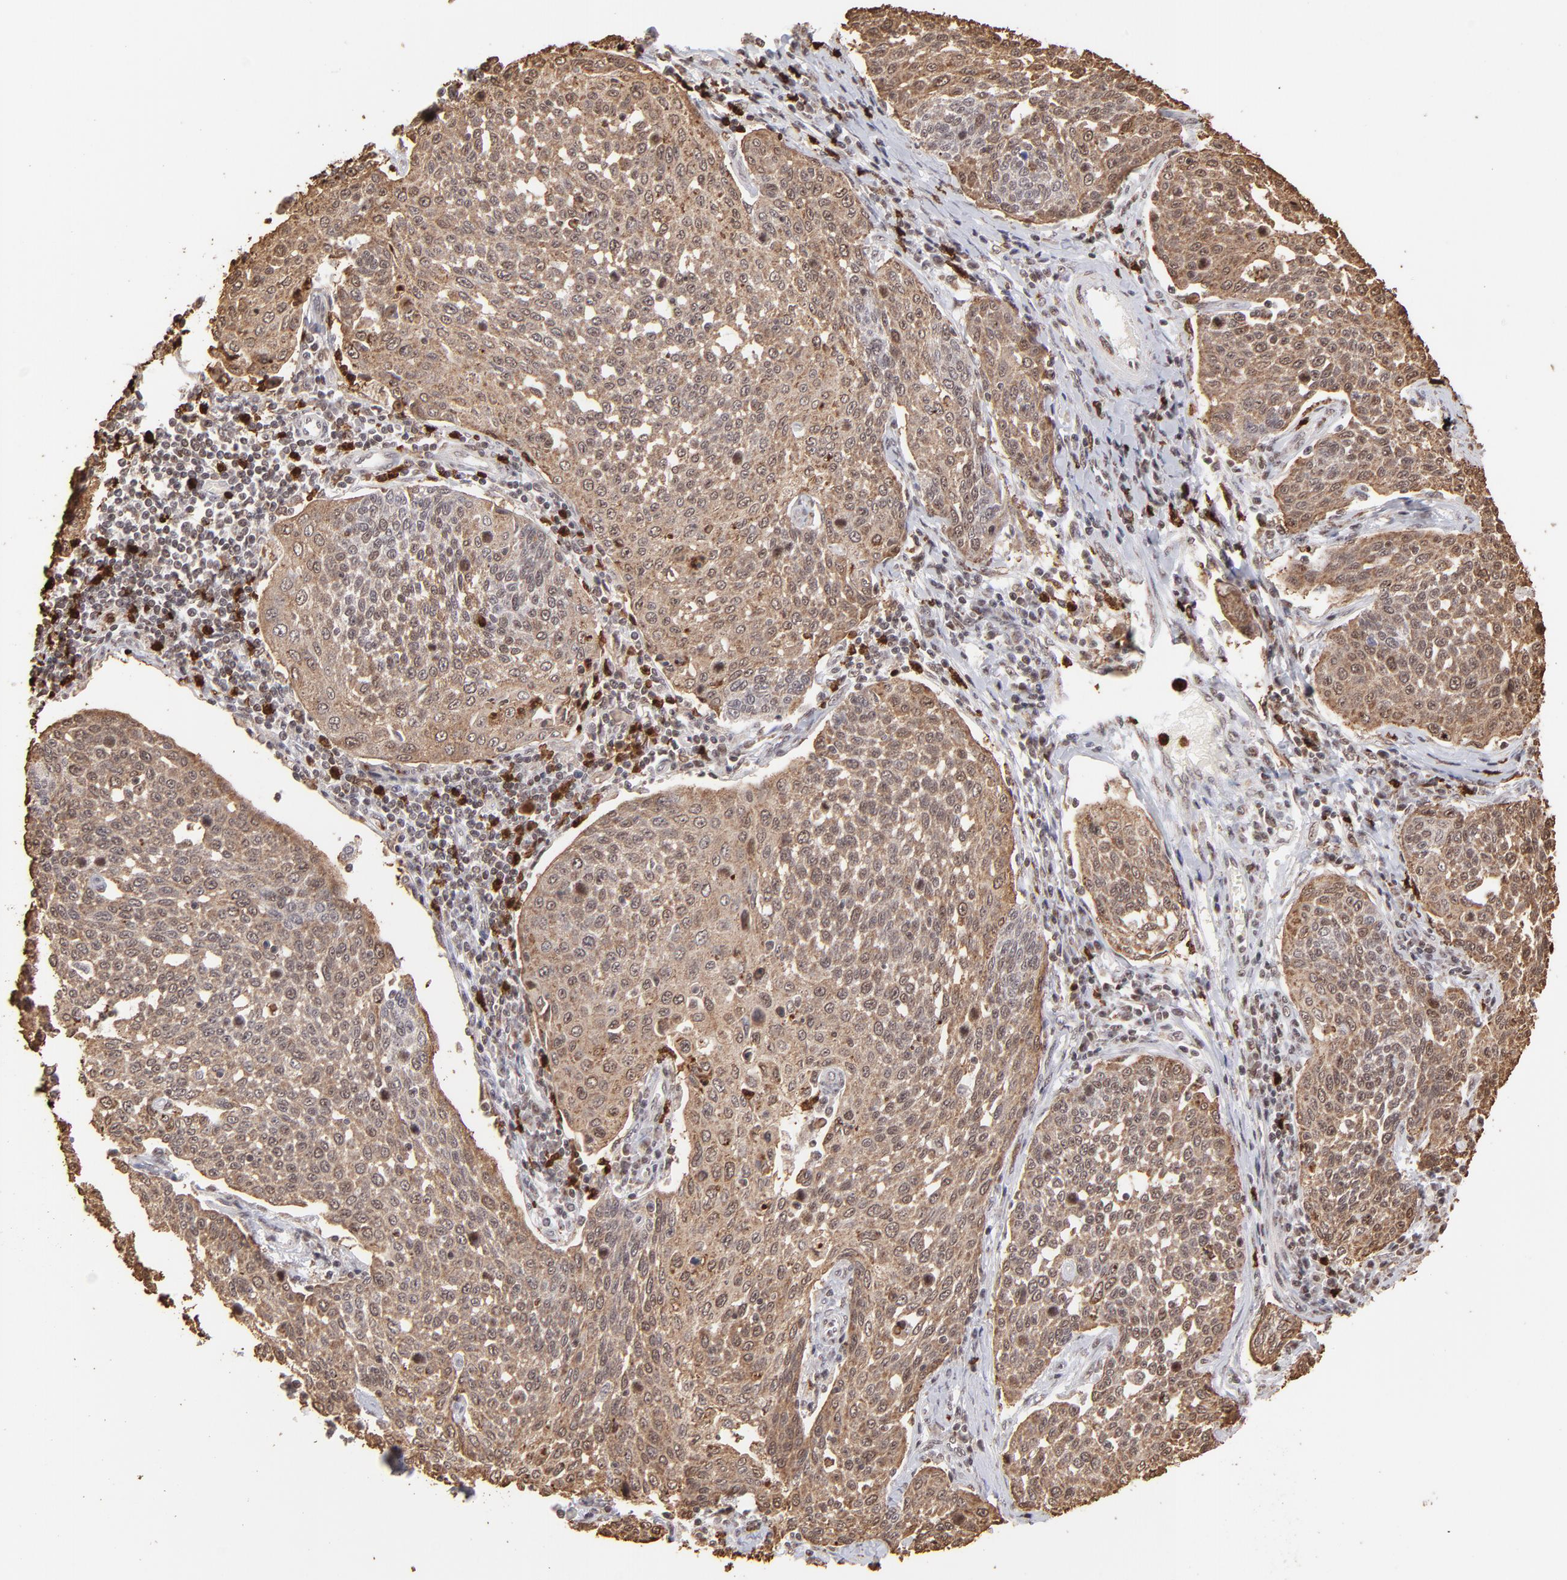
{"staining": {"intensity": "moderate", "quantity": ">75%", "location": "cytoplasmic/membranous,nuclear"}, "tissue": "cervical cancer", "cell_type": "Tumor cells", "image_type": "cancer", "snomed": [{"axis": "morphology", "description": "Squamous cell carcinoma, NOS"}, {"axis": "topography", "description": "Cervix"}], "caption": "The micrograph exhibits a brown stain indicating the presence of a protein in the cytoplasmic/membranous and nuclear of tumor cells in cervical cancer.", "gene": "ZFX", "patient": {"sex": "female", "age": 34}}